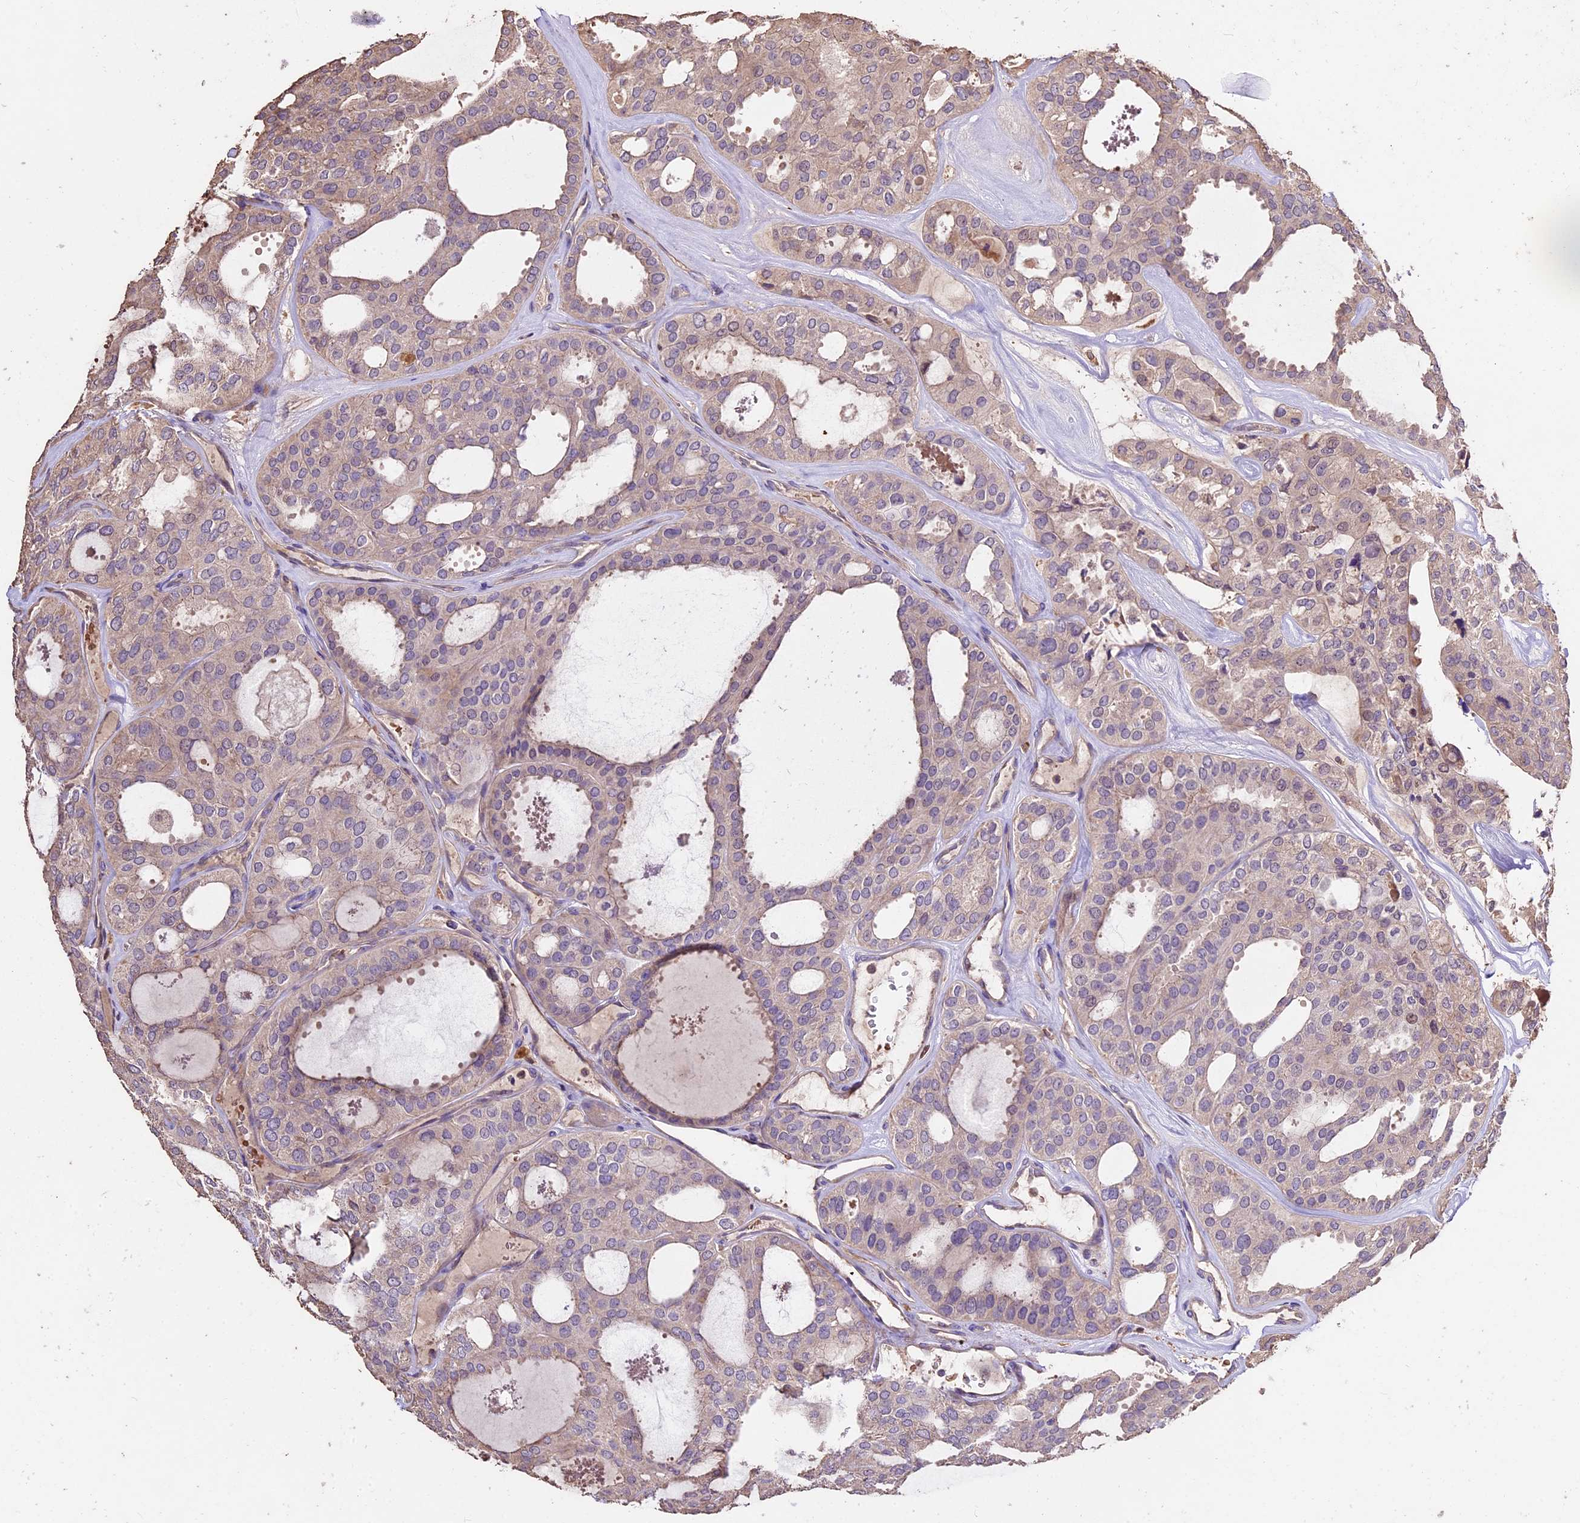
{"staining": {"intensity": "weak", "quantity": "<25%", "location": "cytoplasmic/membranous"}, "tissue": "thyroid cancer", "cell_type": "Tumor cells", "image_type": "cancer", "snomed": [{"axis": "morphology", "description": "Follicular adenoma carcinoma, NOS"}, {"axis": "topography", "description": "Thyroid gland"}], "caption": "An immunohistochemistry (IHC) image of thyroid follicular adenoma carcinoma is shown. There is no staining in tumor cells of thyroid follicular adenoma carcinoma. (Stains: DAB immunohistochemistry (IHC) with hematoxylin counter stain, Microscopy: brightfield microscopy at high magnification).", "gene": "CRLF1", "patient": {"sex": "male", "age": 75}}